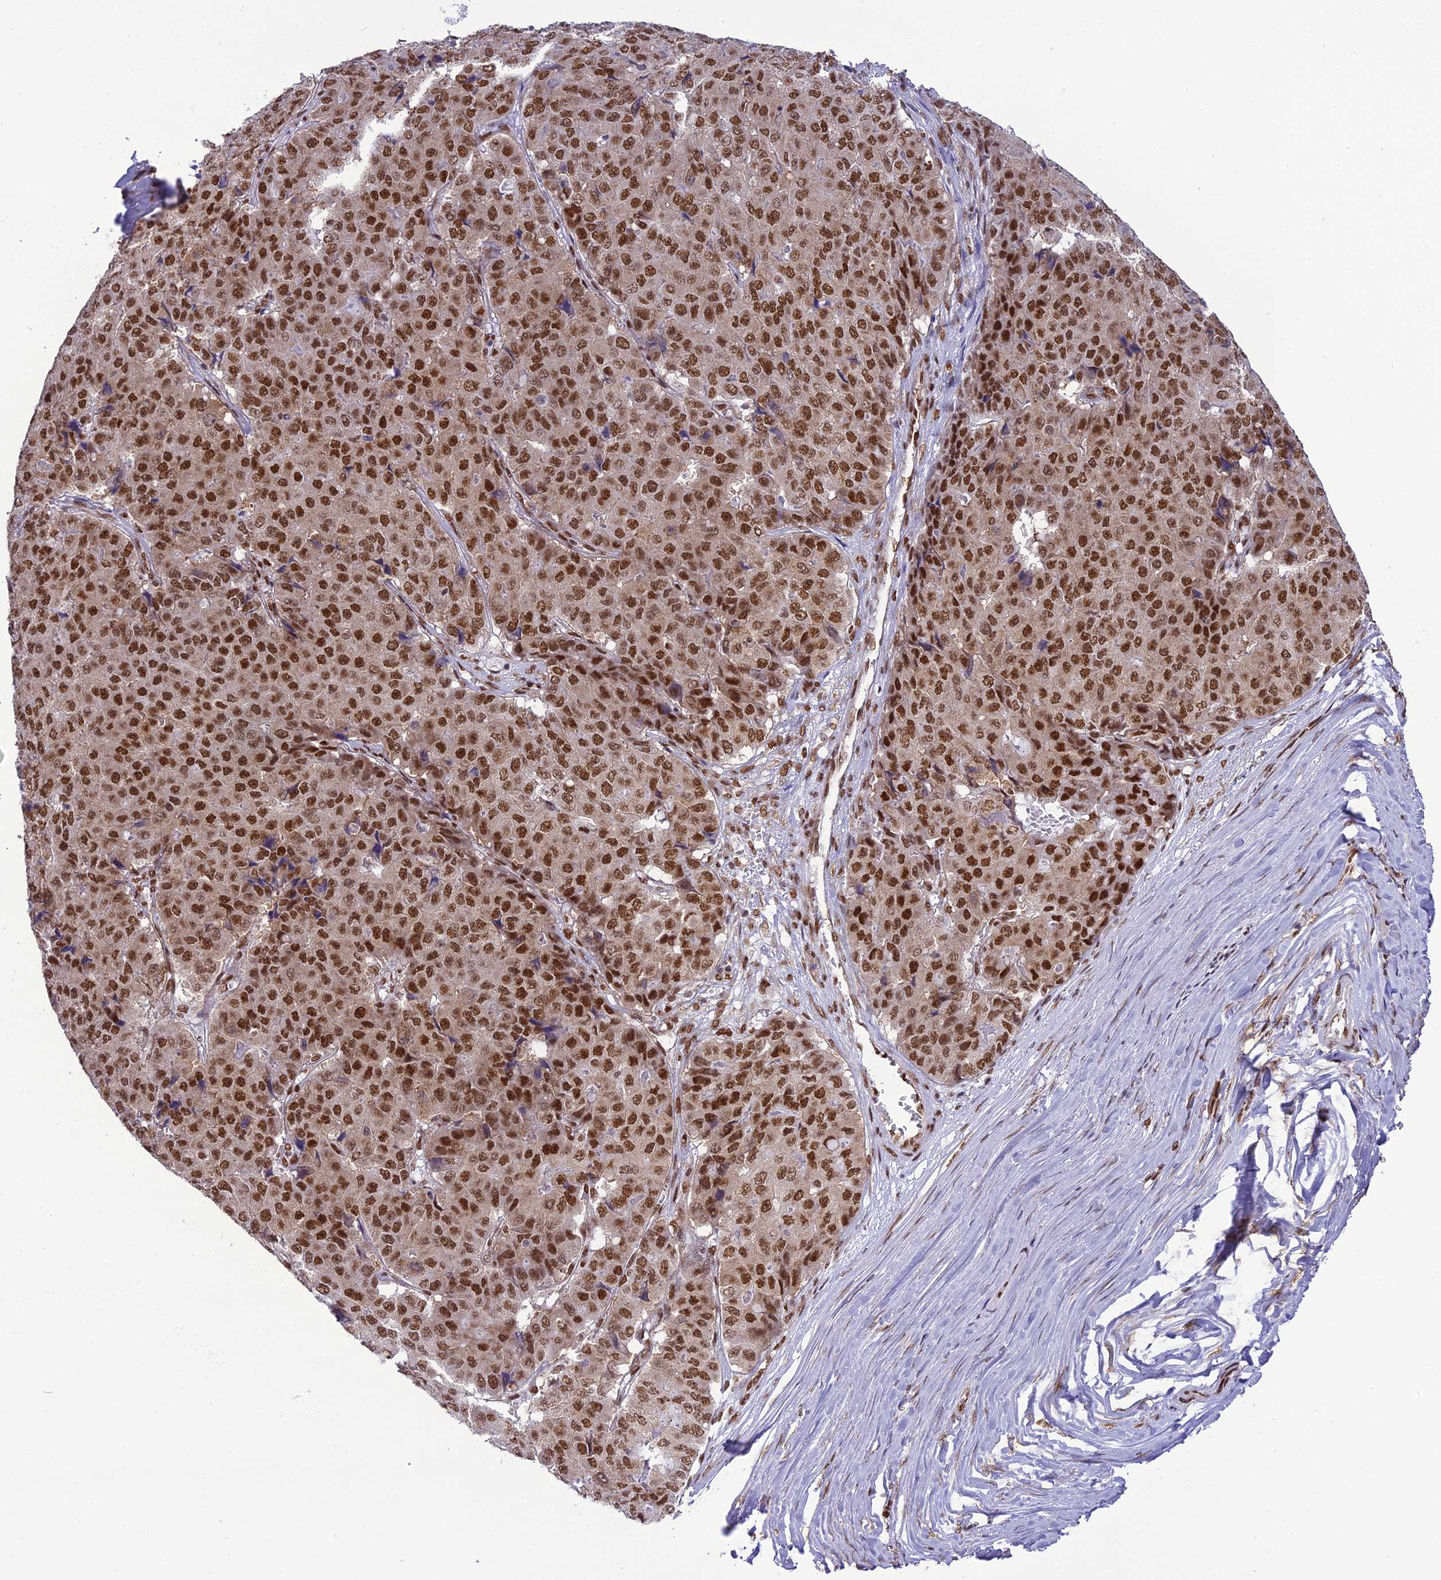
{"staining": {"intensity": "strong", "quantity": ">75%", "location": "nuclear"}, "tissue": "pancreatic cancer", "cell_type": "Tumor cells", "image_type": "cancer", "snomed": [{"axis": "morphology", "description": "Adenocarcinoma, NOS"}, {"axis": "topography", "description": "Pancreas"}], "caption": "A high-resolution histopathology image shows immunohistochemistry staining of adenocarcinoma (pancreatic), which shows strong nuclear staining in approximately >75% of tumor cells. Immunohistochemistry (ihc) stains the protein in brown and the nuclei are stained blue.", "gene": "DDX1", "patient": {"sex": "male", "age": 50}}